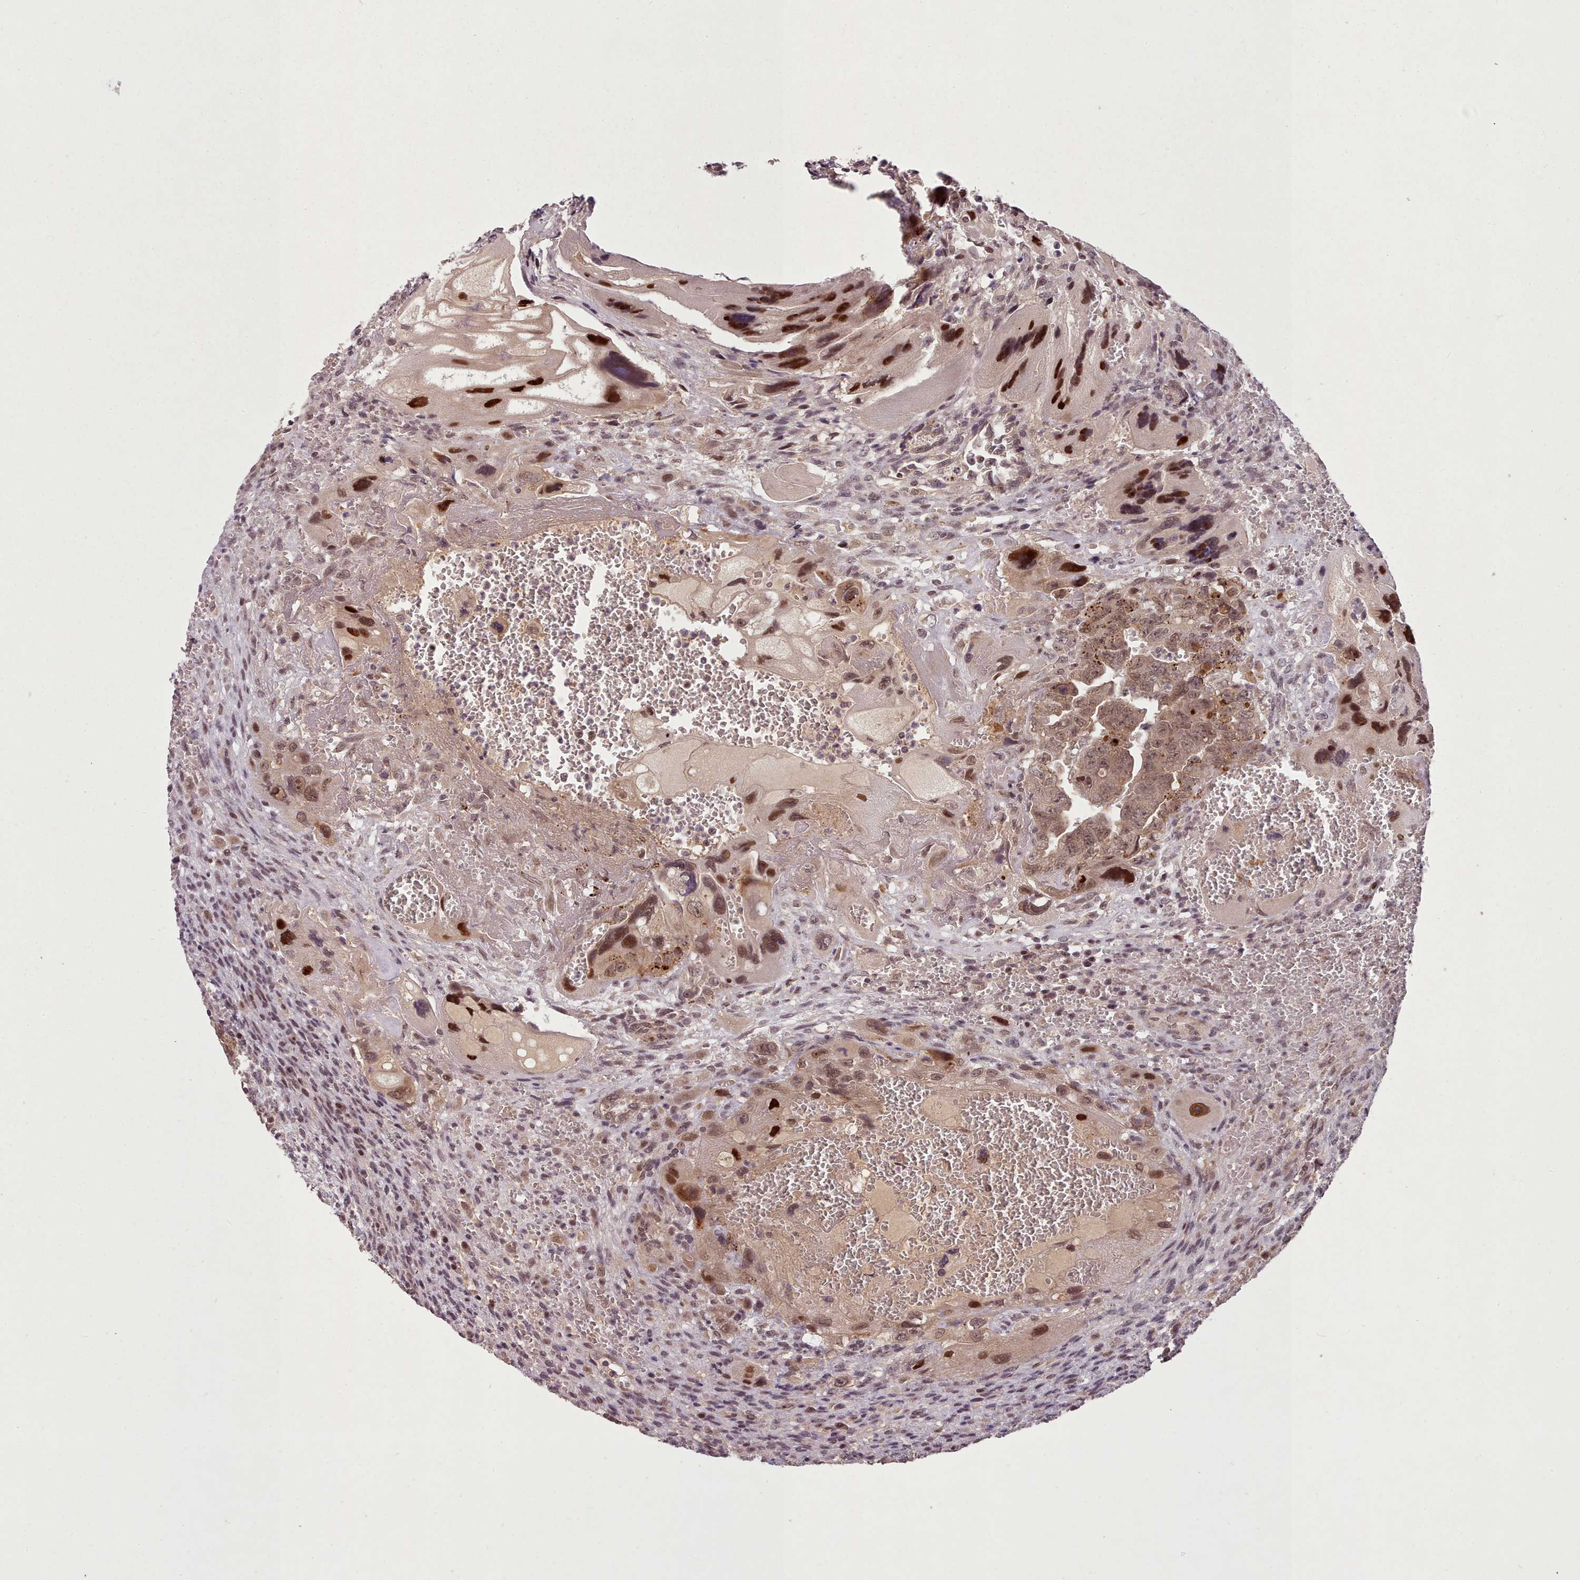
{"staining": {"intensity": "moderate", "quantity": ">75%", "location": "cytoplasmic/membranous,nuclear"}, "tissue": "testis cancer", "cell_type": "Tumor cells", "image_type": "cancer", "snomed": [{"axis": "morphology", "description": "Carcinoma, Embryonal, NOS"}, {"axis": "topography", "description": "Testis"}], "caption": "This is an image of immunohistochemistry staining of testis cancer (embryonal carcinoma), which shows moderate positivity in the cytoplasmic/membranous and nuclear of tumor cells.", "gene": "CDC6", "patient": {"sex": "male", "age": 28}}